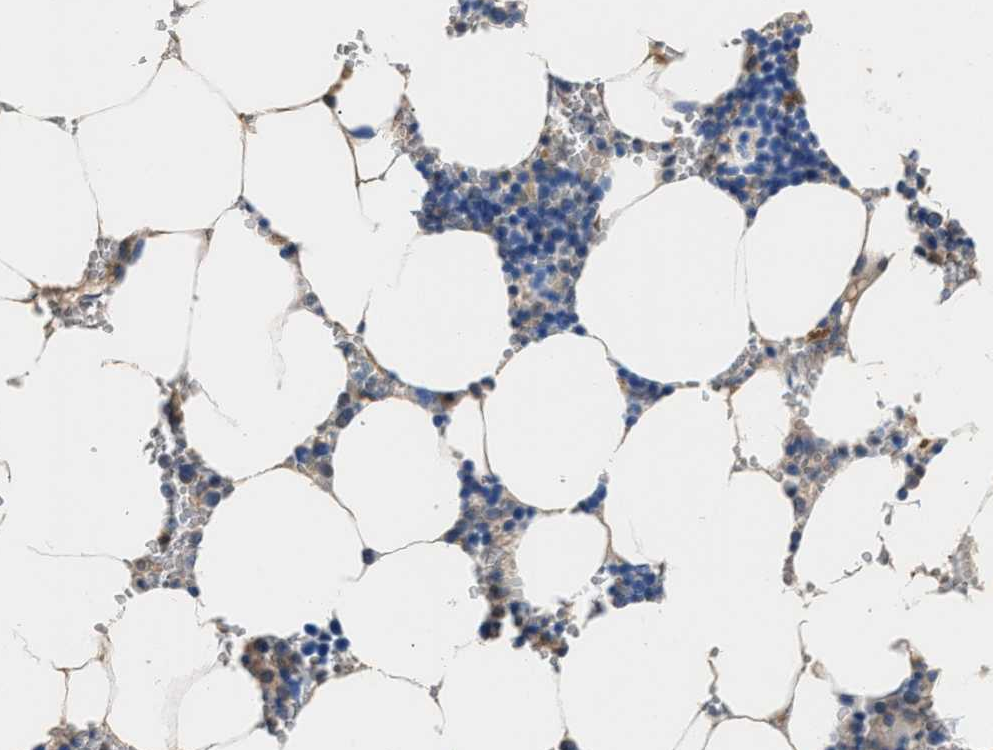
{"staining": {"intensity": "weak", "quantity": "<25%", "location": "cytoplasmic/membranous"}, "tissue": "bone marrow", "cell_type": "Hematopoietic cells", "image_type": "normal", "snomed": [{"axis": "morphology", "description": "Normal tissue, NOS"}, {"axis": "topography", "description": "Bone marrow"}], "caption": "DAB (3,3'-diaminobenzidine) immunohistochemical staining of benign bone marrow displays no significant staining in hematopoietic cells. (Immunohistochemistry (ihc), brightfield microscopy, high magnification).", "gene": "GSTP1", "patient": {"sex": "male", "age": 70}}